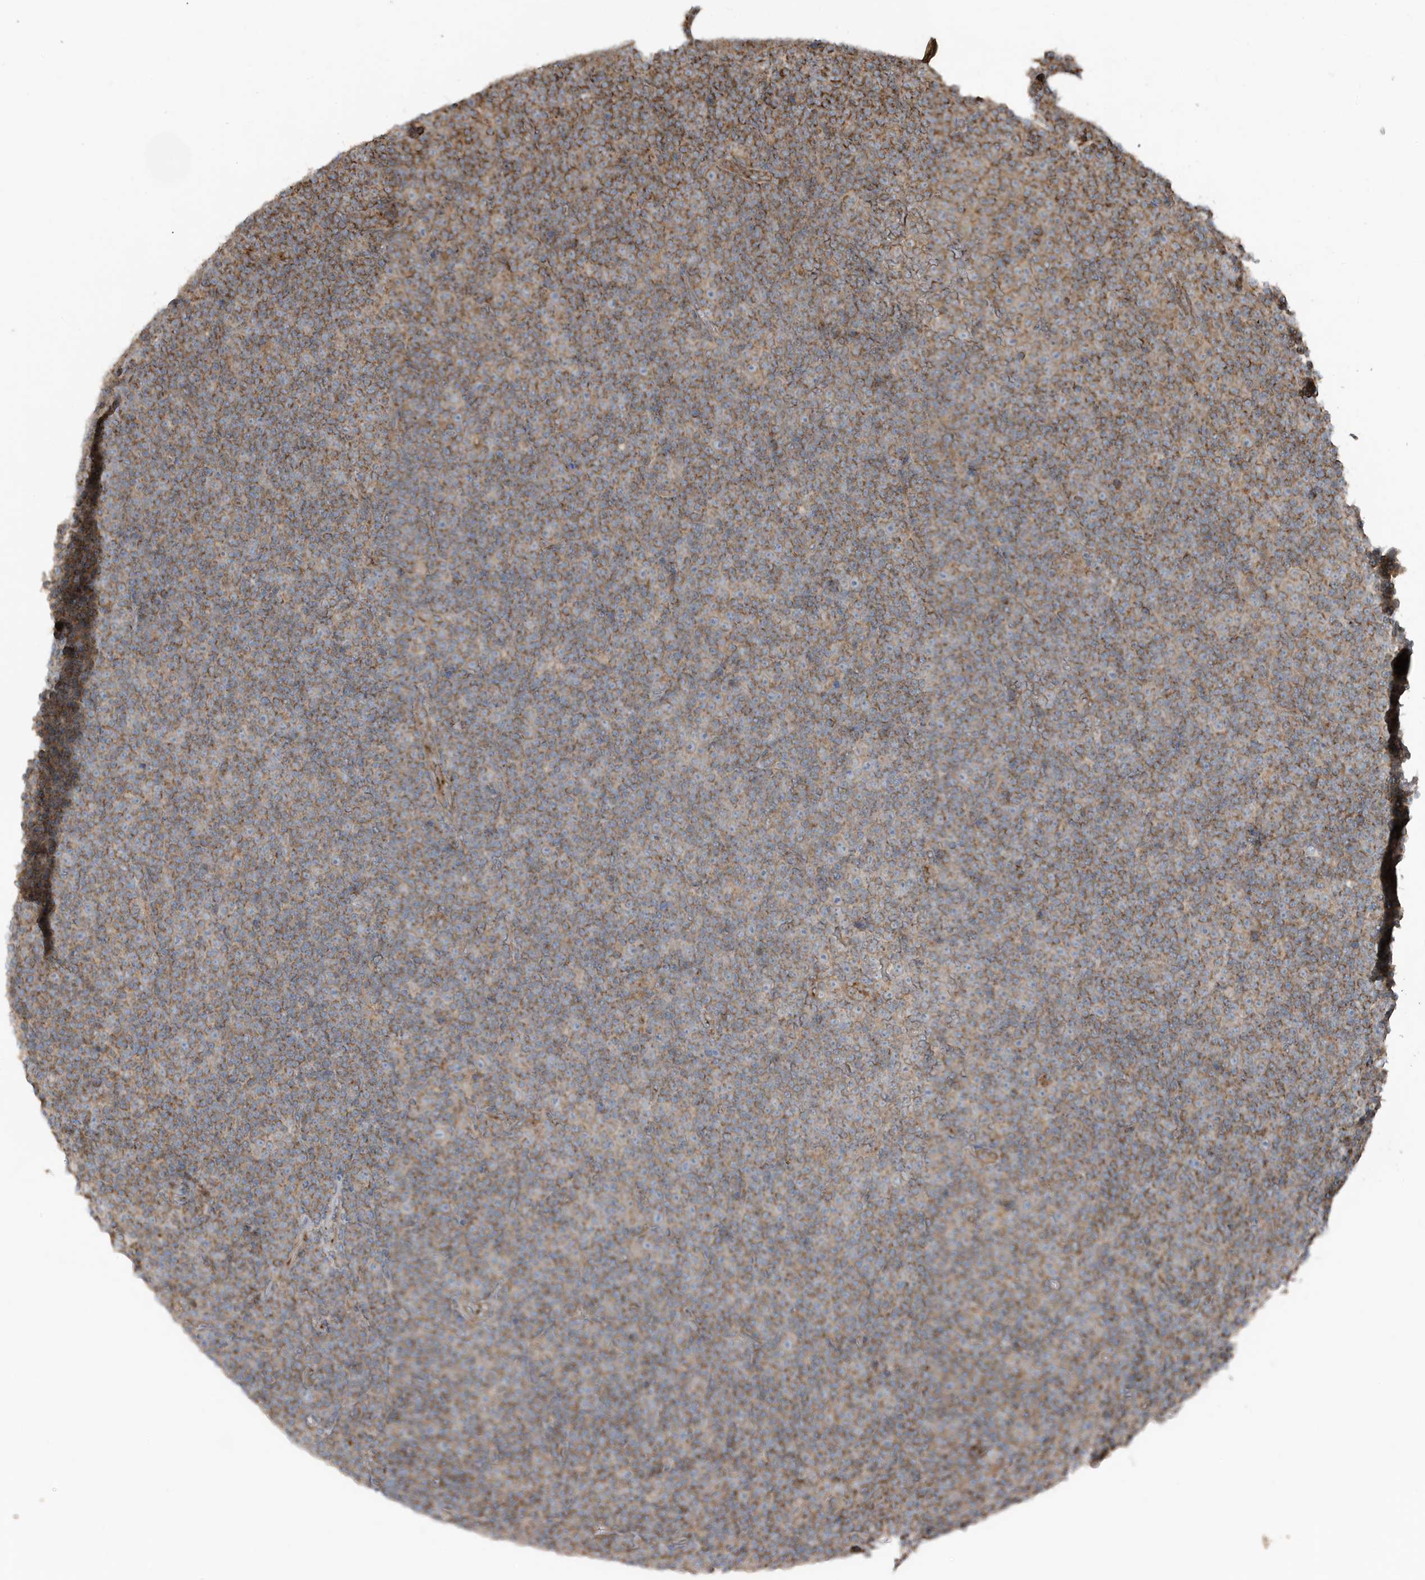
{"staining": {"intensity": "moderate", "quantity": ">75%", "location": "cytoplasmic/membranous"}, "tissue": "lymphoma", "cell_type": "Tumor cells", "image_type": "cancer", "snomed": [{"axis": "morphology", "description": "Malignant lymphoma, non-Hodgkin's type, Low grade"}, {"axis": "topography", "description": "Lymph node"}], "caption": "Lymphoma stained with a protein marker exhibits moderate staining in tumor cells.", "gene": "GOLGA4", "patient": {"sex": "female", "age": 67}}